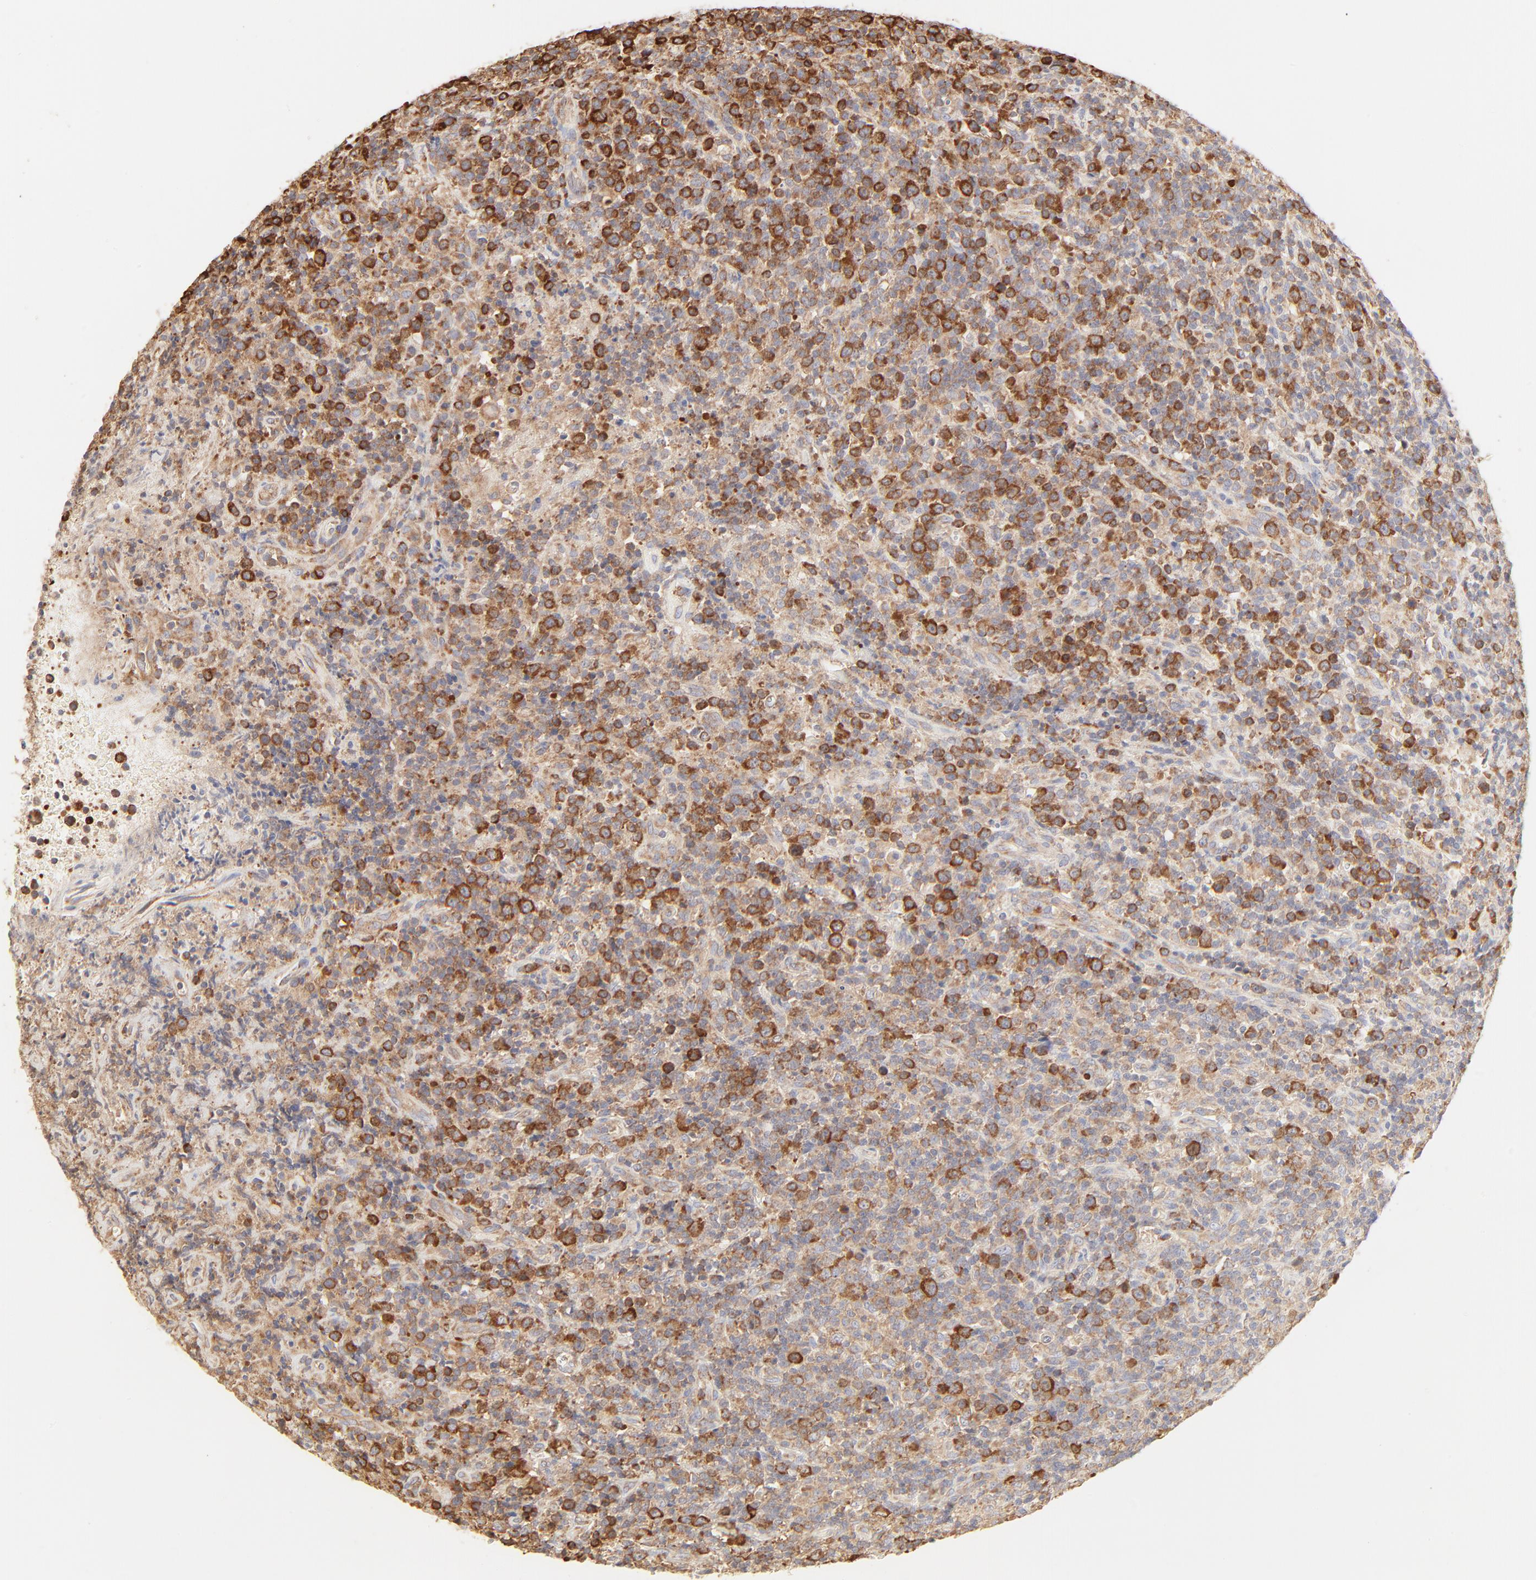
{"staining": {"intensity": "strong", "quantity": "25%-75%", "location": "cytoplasmic/membranous"}, "tissue": "lymphoma", "cell_type": "Tumor cells", "image_type": "cancer", "snomed": [{"axis": "morphology", "description": "Hodgkin's disease, NOS"}, {"axis": "topography", "description": "Lymph node"}], "caption": "A brown stain highlights strong cytoplasmic/membranous positivity of a protein in human lymphoma tumor cells.", "gene": "RPS20", "patient": {"sex": "male", "age": 65}}